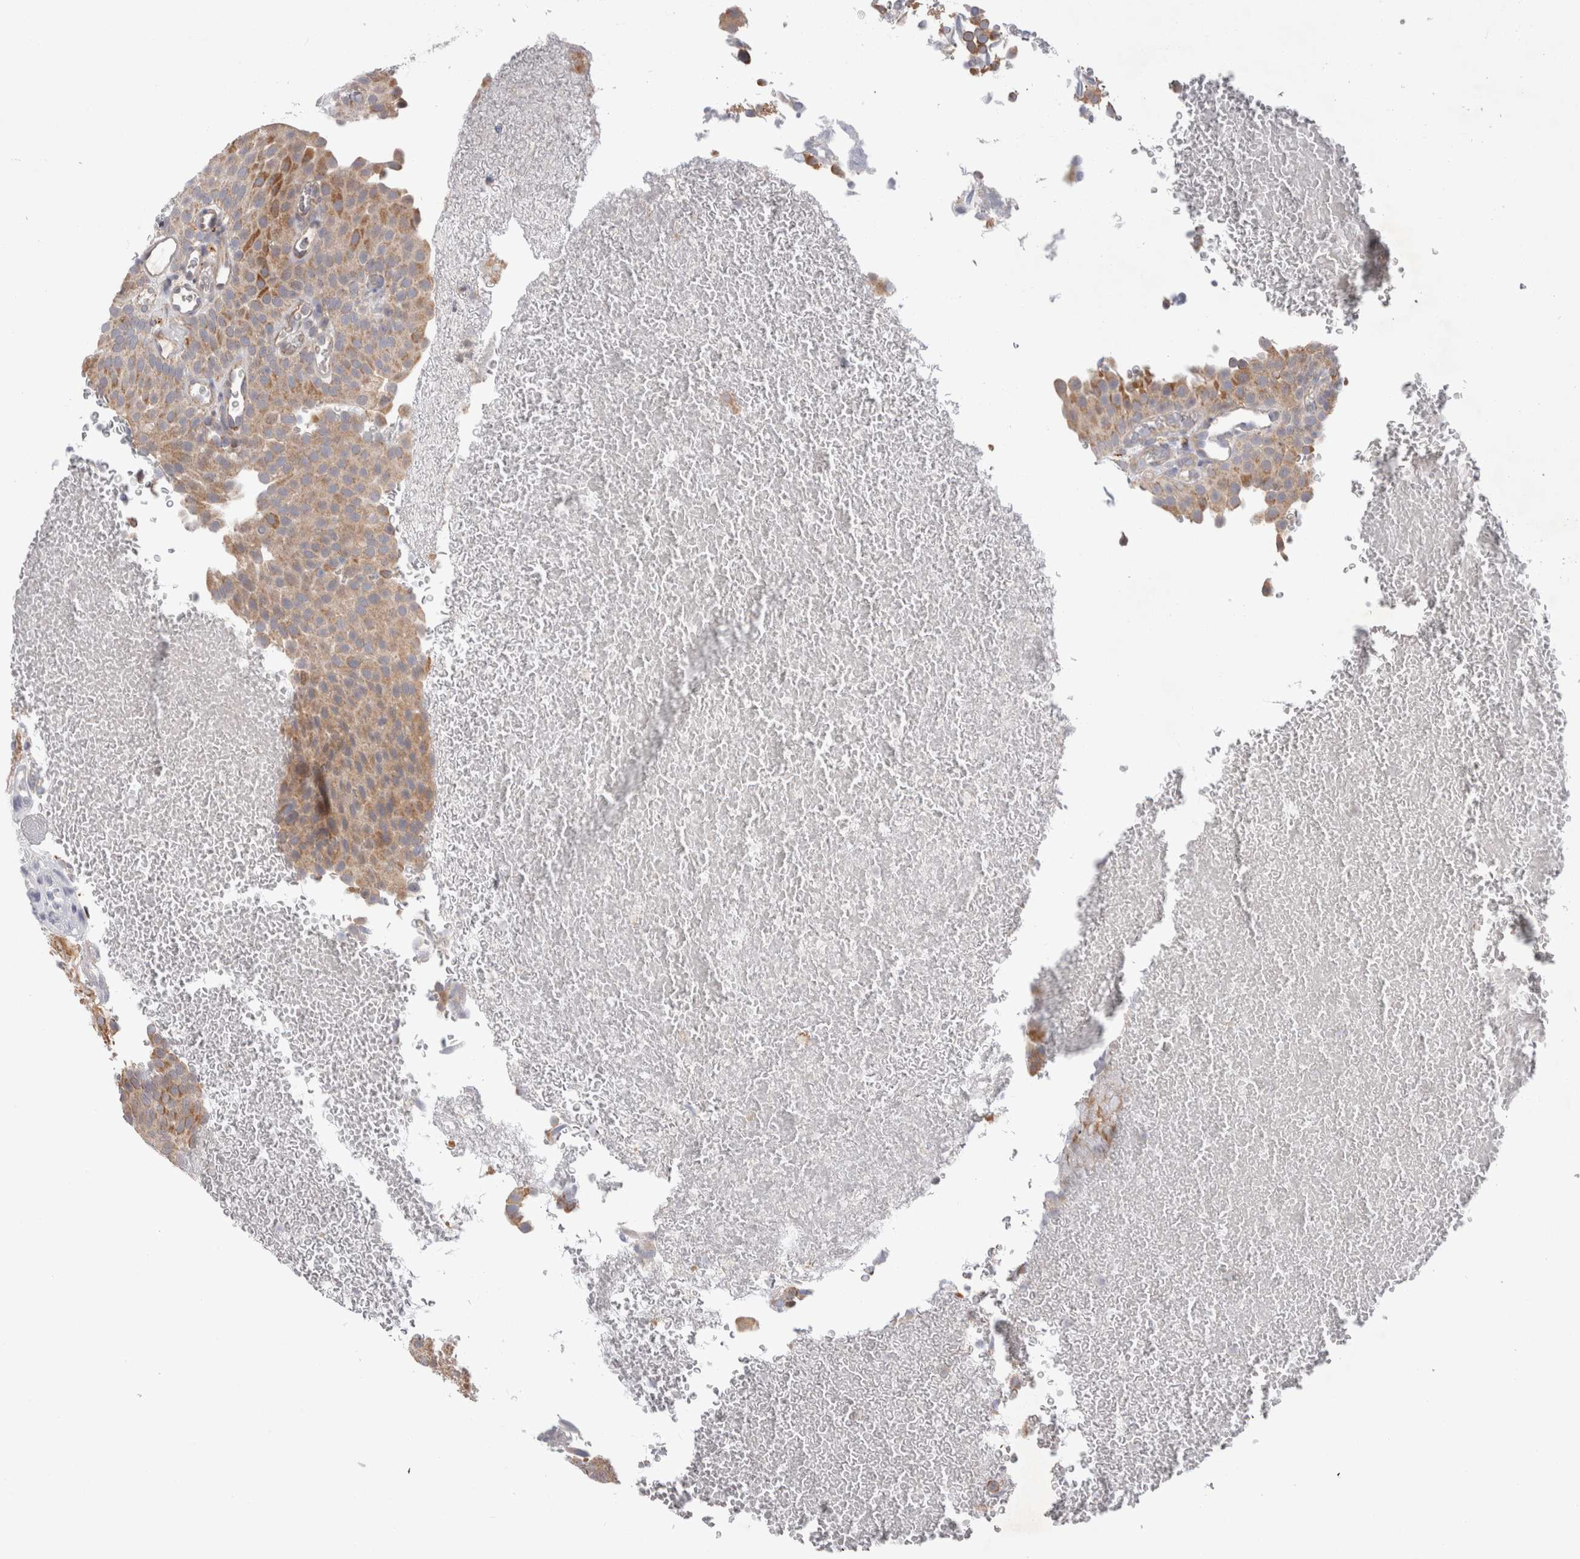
{"staining": {"intensity": "weak", "quantity": ">75%", "location": "cytoplasmic/membranous"}, "tissue": "urothelial cancer", "cell_type": "Tumor cells", "image_type": "cancer", "snomed": [{"axis": "morphology", "description": "Urothelial carcinoma, Low grade"}, {"axis": "topography", "description": "Urinary bladder"}], "caption": "DAB immunohistochemical staining of urothelial carcinoma (low-grade) reveals weak cytoplasmic/membranous protein expression in approximately >75% of tumor cells. The protein of interest is stained brown, and the nuclei are stained in blue (DAB IHC with brightfield microscopy, high magnification).", "gene": "MRPL37", "patient": {"sex": "male", "age": 78}}